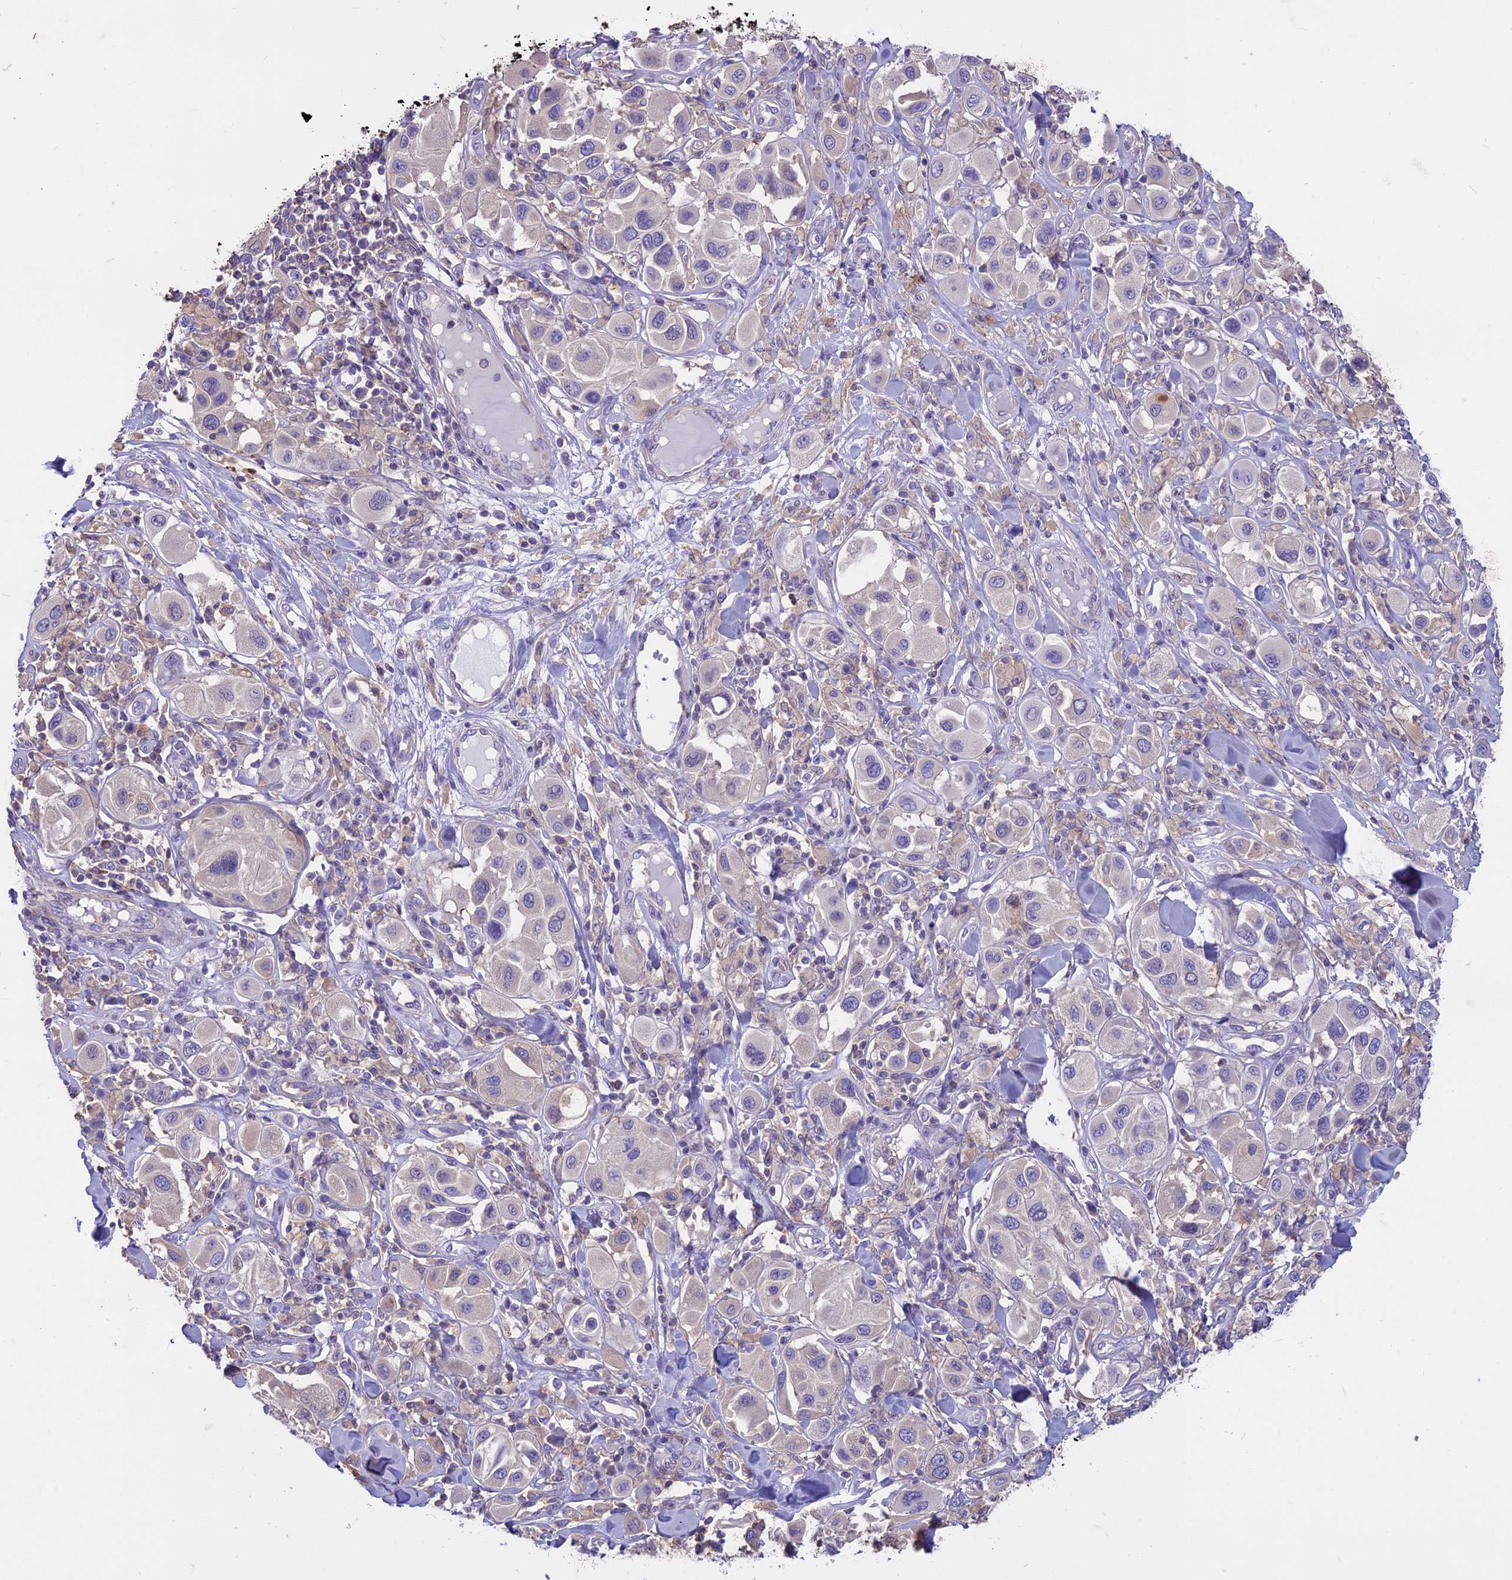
{"staining": {"intensity": "negative", "quantity": "none", "location": "none"}, "tissue": "melanoma", "cell_type": "Tumor cells", "image_type": "cancer", "snomed": [{"axis": "morphology", "description": "Malignant melanoma, Metastatic site"}, {"axis": "topography", "description": "Skin"}], "caption": "Immunohistochemical staining of human melanoma demonstrates no significant staining in tumor cells.", "gene": "CDAN1", "patient": {"sex": "male", "age": 41}}